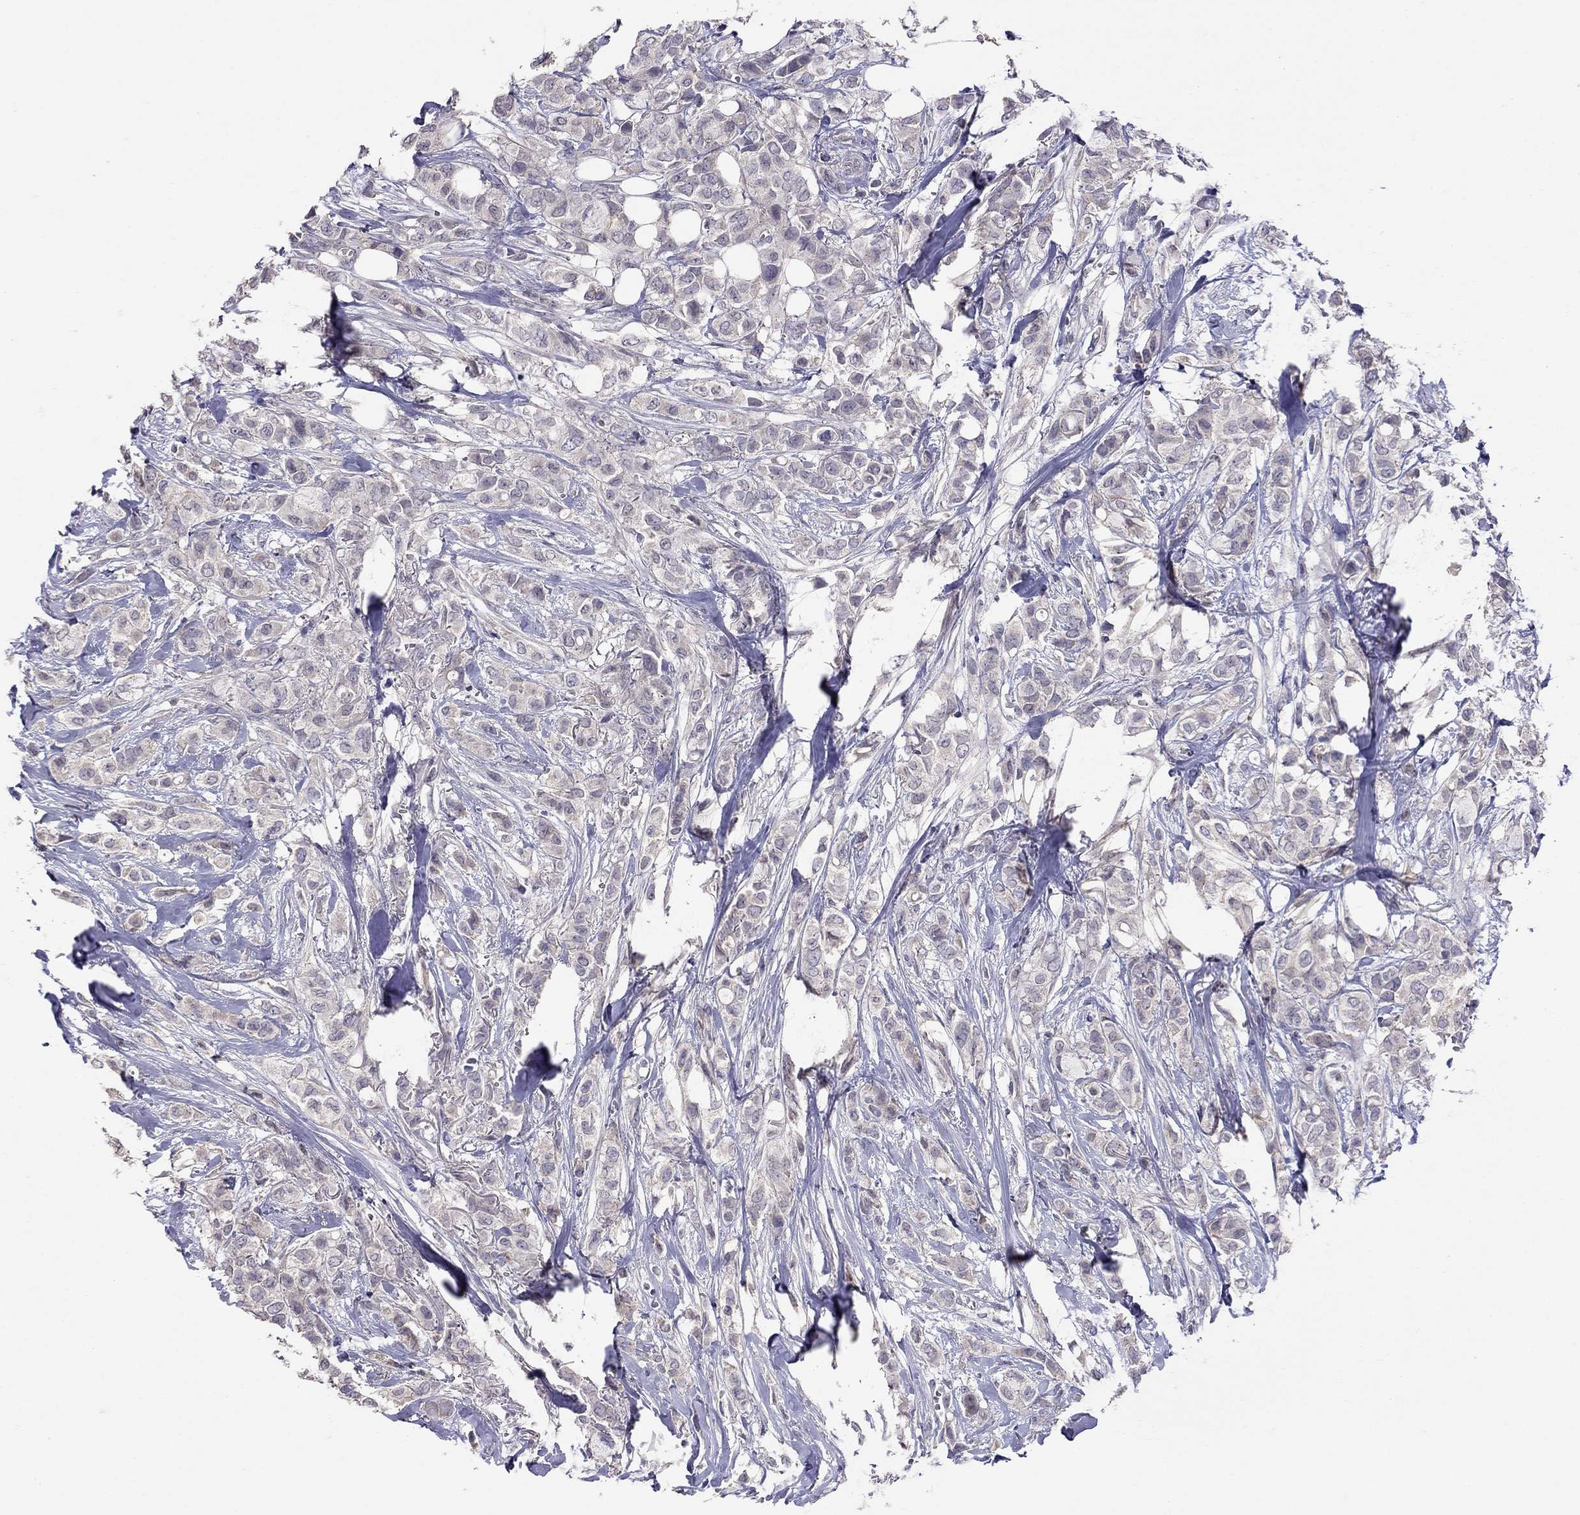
{"staining": {"intensity": "negative", "quantity": "none", "location": "none"}, "tissue": "breast cancer", "cell_type": "Tumor cells", "image_type": "cancer", "snomed": [{"axis": "morphology", "description": "Duct carcinoma"}, {"axis": "topography", "description": "Breast"}], "caption": "IHC histopathology image of neoplastic tissue: breast cancer stained with DAB displays no significant protein positivity in tumor cells.", "gene": "RTP5", "patient": {"sex": "female", "age": 85}}